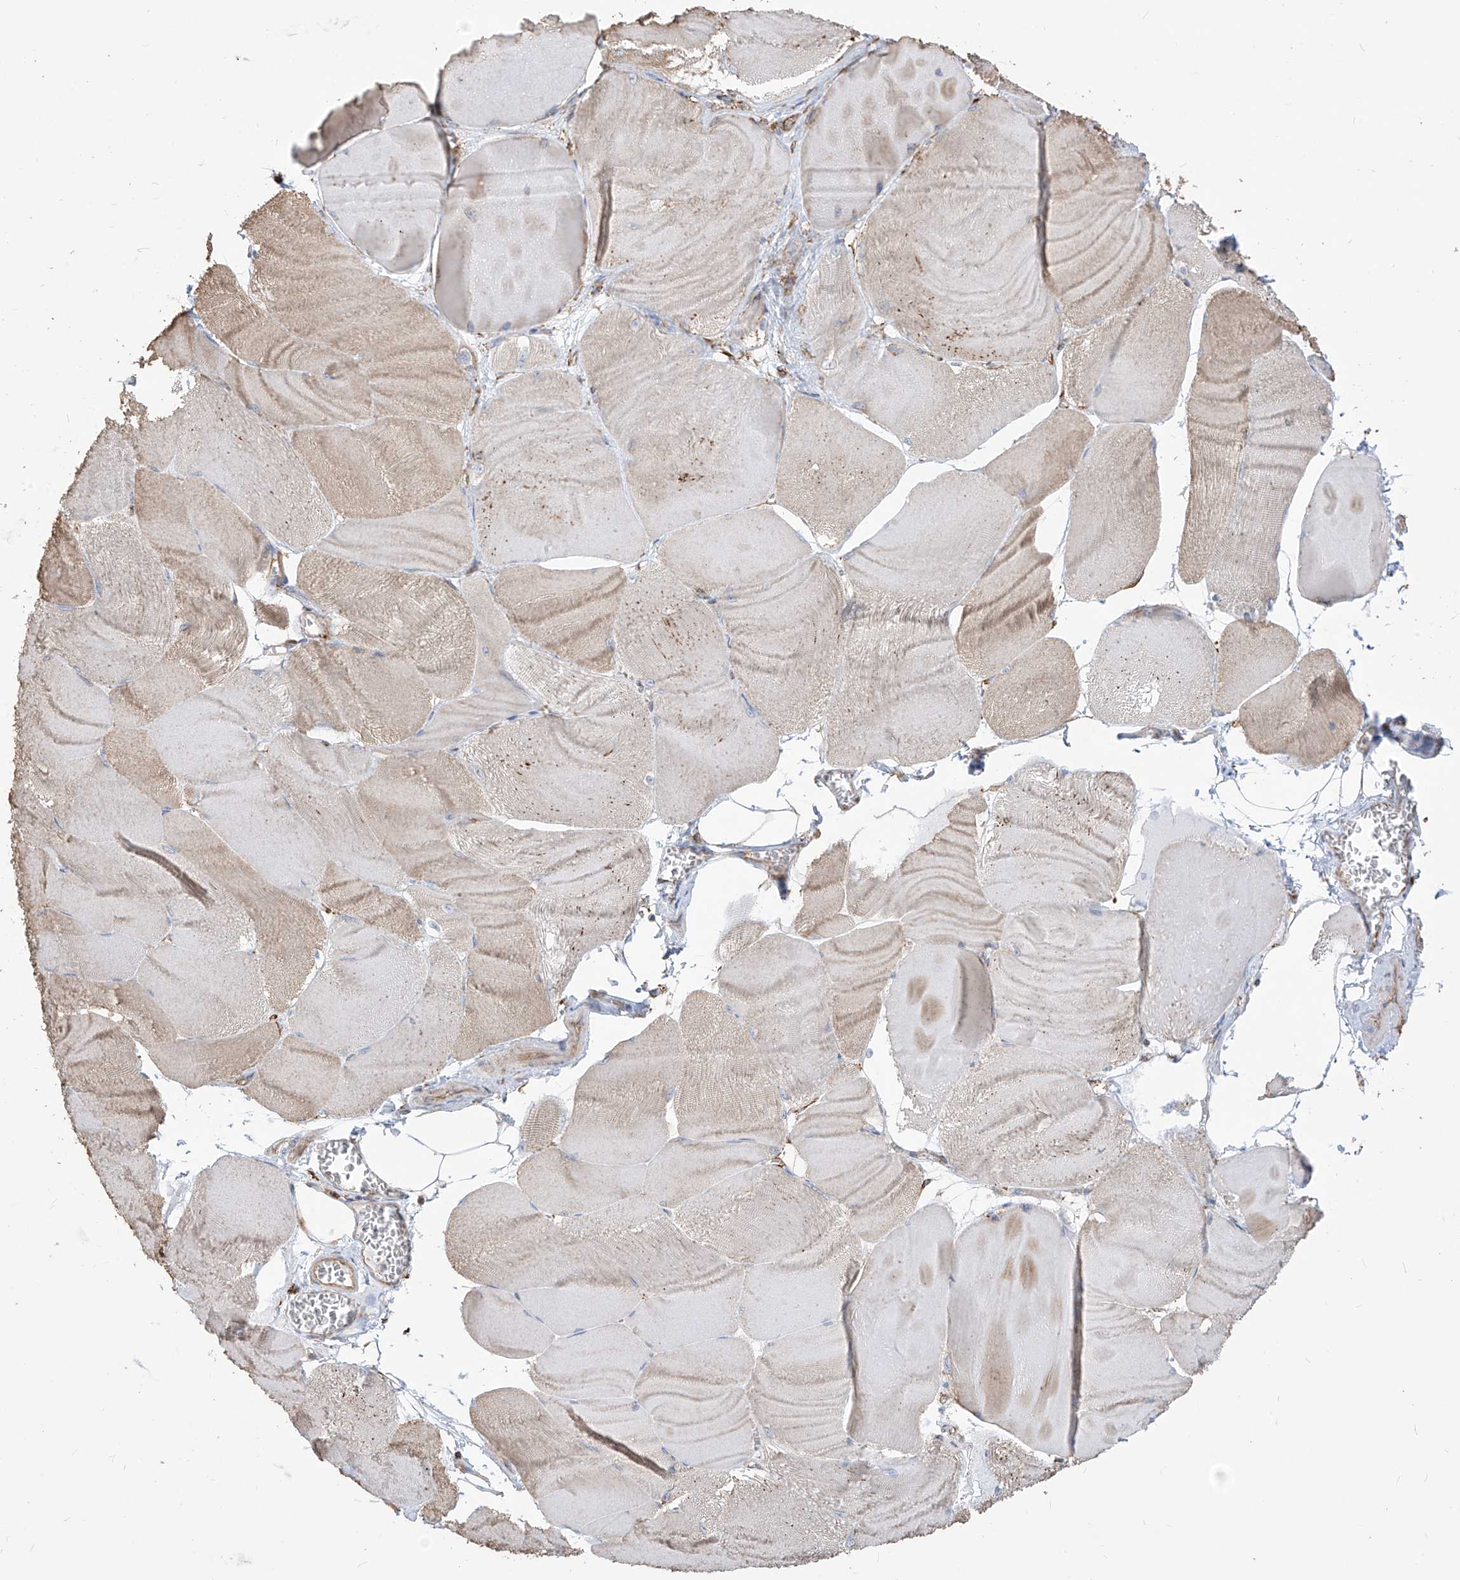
{"staining": {"intensity": "weak", "quantity": "<25%", "location": "cytoplasmic/membranous"}, "tissue": "skeletal muscle", "cell_type": "Myocytes", "image_type": "normal", "snomed": [{"axis": "morphology", "description": "Normal tissue, NOS"}, {"axis": "morphology", "description": "Basal cell carcinoma"}, {"axis": "topography", "description": "Skeletal muscle"}], "caption": "IHC photomicrograph of unremarkable skeletal muscle: skeletal muscle stained with DAB exhibits no significant protein positivity in myocytes. The staining was performed using DAB to visualize the protein expression in brown, while the nuclei were stained in blue with hematoxylin (Magnification: 20x).", "gene": "PDIA6", "patient": {"sex": "female", "age": 64}}